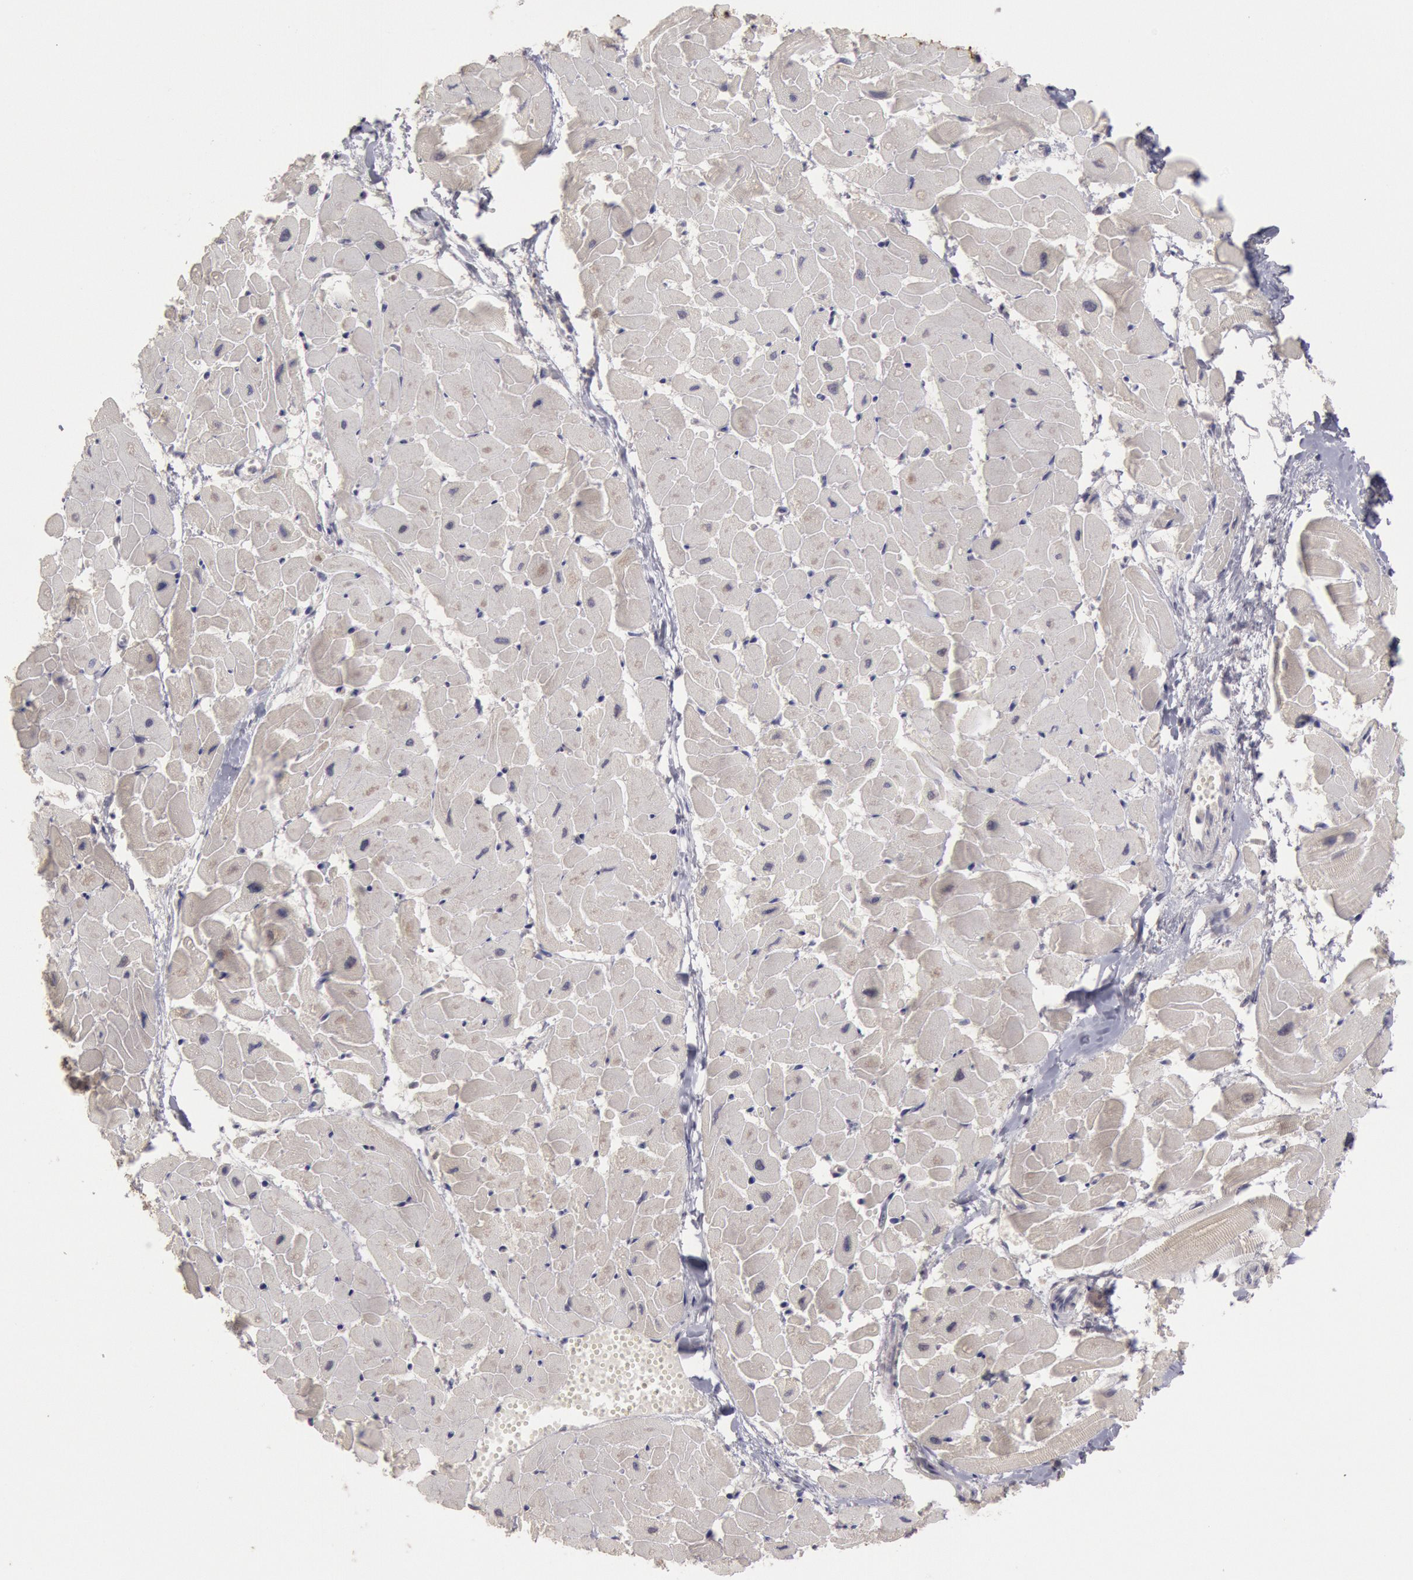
{"staining": {"intensity": "negative", "quantity": "none", "location": "none"}, "tissue": "heart muscle", "cell_type": "Cardiomyocytes", "image_type": "normal", "snomed": [{"axis": "morphology", "description": "Normal tissue, NOS"}, {"axis": "topography", "description": "Heart"}], "caption": "Histopathology image shows no significant protein staining in cardiomyocytes of unremarkable heart muscle.", "gene": "ZFP36L1", "patient": {"sex": "female", "age": 19}}